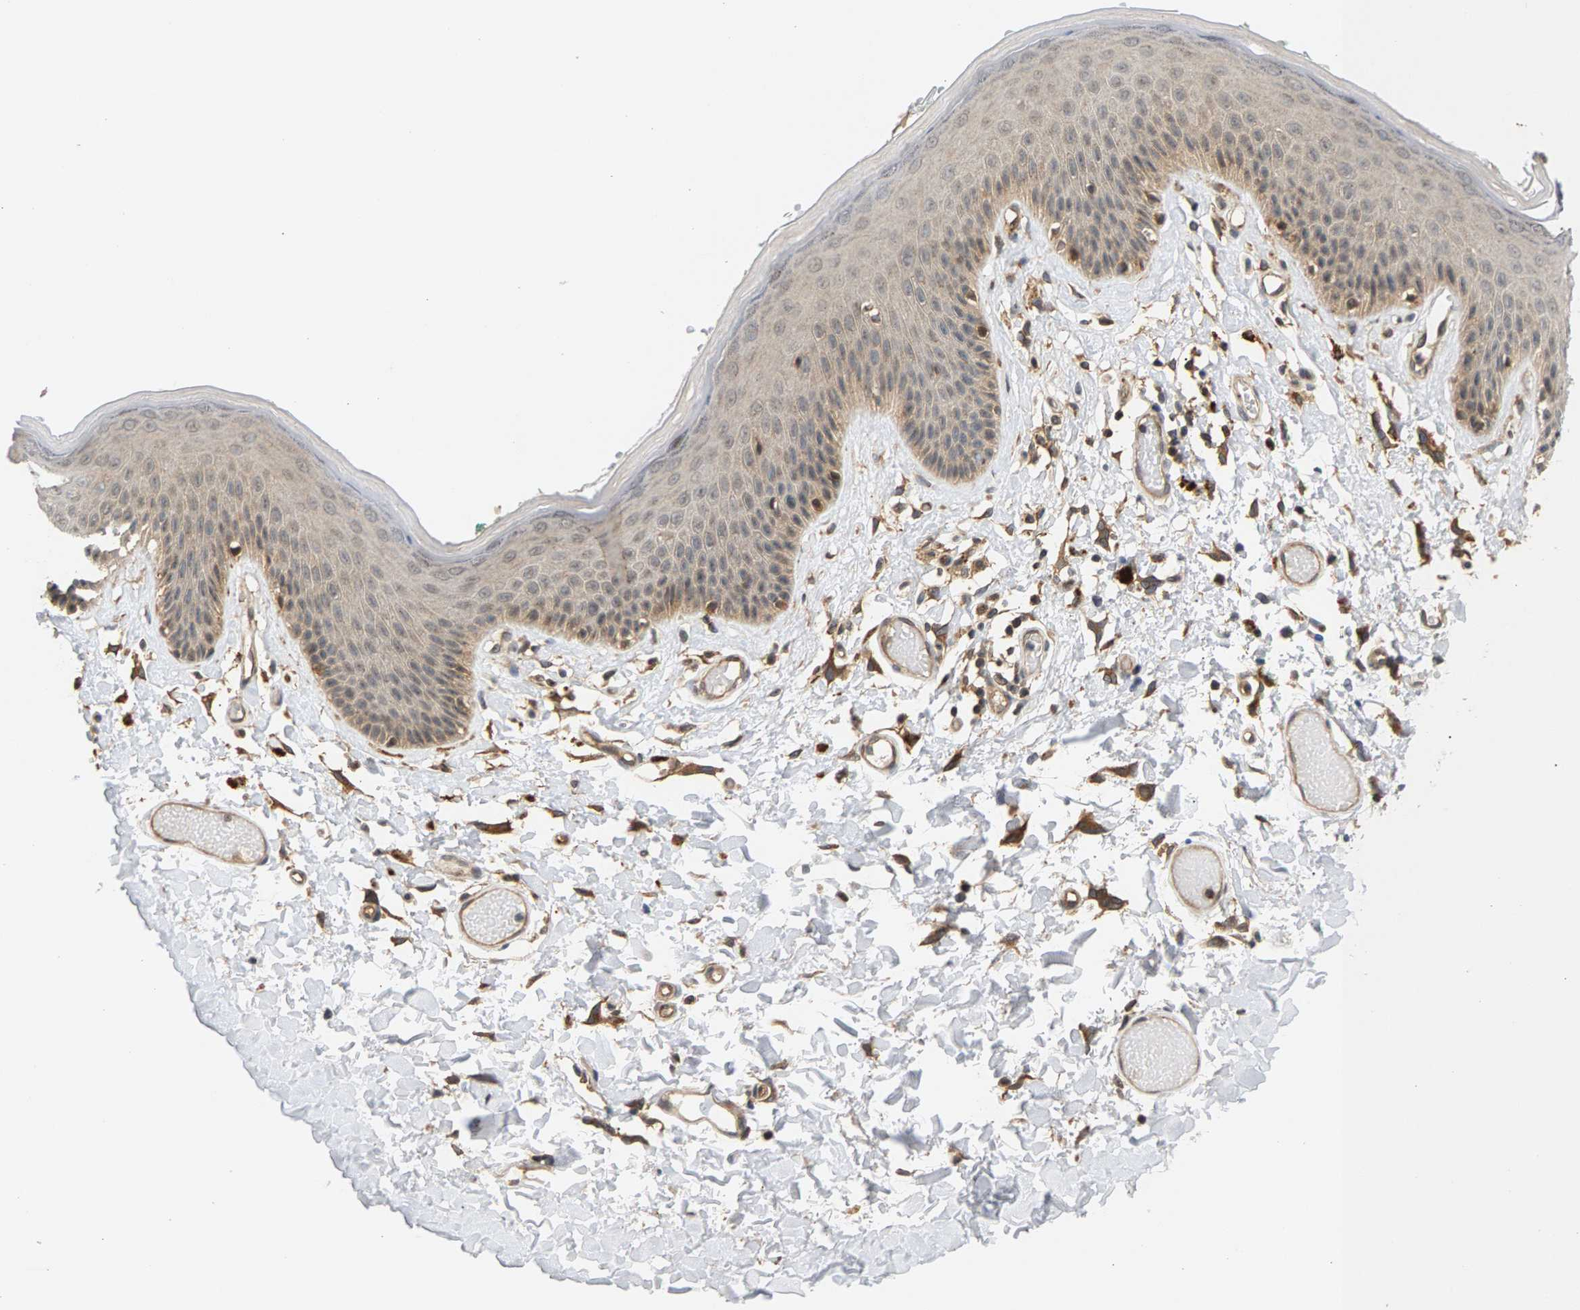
{"staining": {"intensity": "weak", "quantity": ">75%", "location": "cytoplasmic/membranous"}, "tissue": "skin", "cell_type": "Epidermal cells", "image_type": "normal", "snomed": [{"axis": "morphology", "description": "Normal tissue, NOS"}, {"axis": "topography", "description": "Vulva"}], "caption": "Benign skin was stained to show a protein in brown. There is low levels of weak cytoplasmic/membranous positivity in approximately >75% of epidermal cells. The staining is performed using DAB (3,3'-diaminobenzidine) brown chromogen to label protein expression. The nuclei are counter-stained blue using hematoxylin.", "gene": "MAP2K5", "patient": {"sex": "female", "age": 73}}